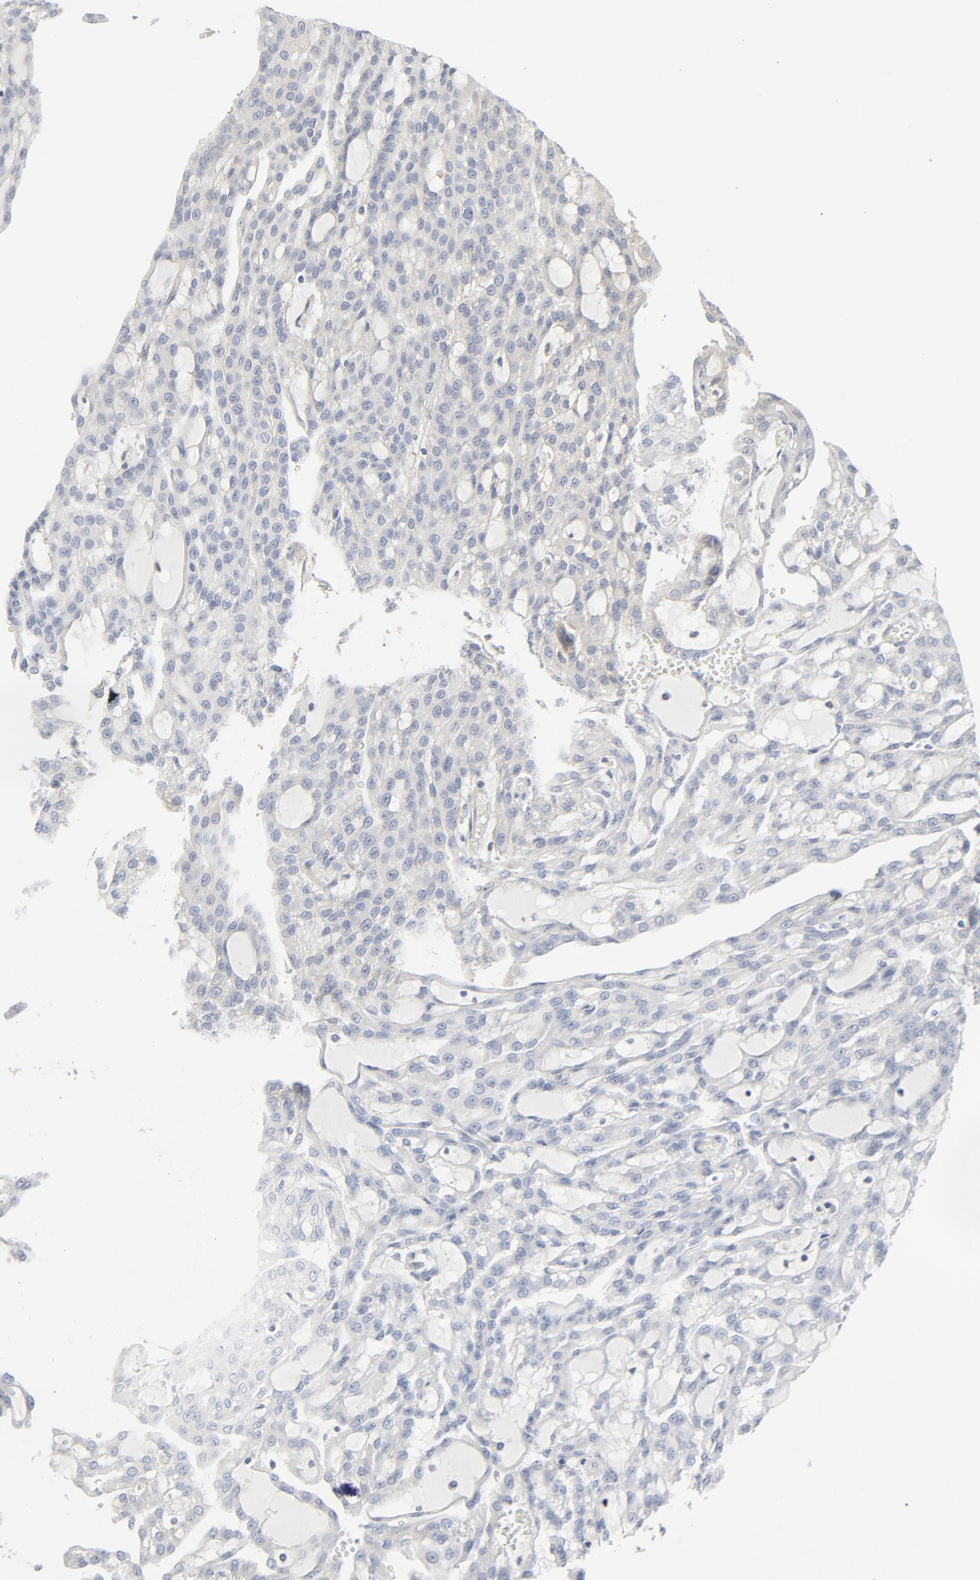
{"staining": {"intensity": "negative", "quantity": "none", "location": "none"}, "tissue": "renal cancer", "cell_type": "Tumor cells", "image_type": "cancer", "snomed": [{"axis": "morphology", "description": "Adenocarcinoma, NOS"}, {"axis": "topography", "description": "Kidney"}], "caption": "Tumor cells are negative for protein expression in human adenocarcinoma (renal). (Brightfield microscopy of DAB IHC at high magnification).", "gene": "RABEP1", "patient": {"sex": "male", "age": 63}}